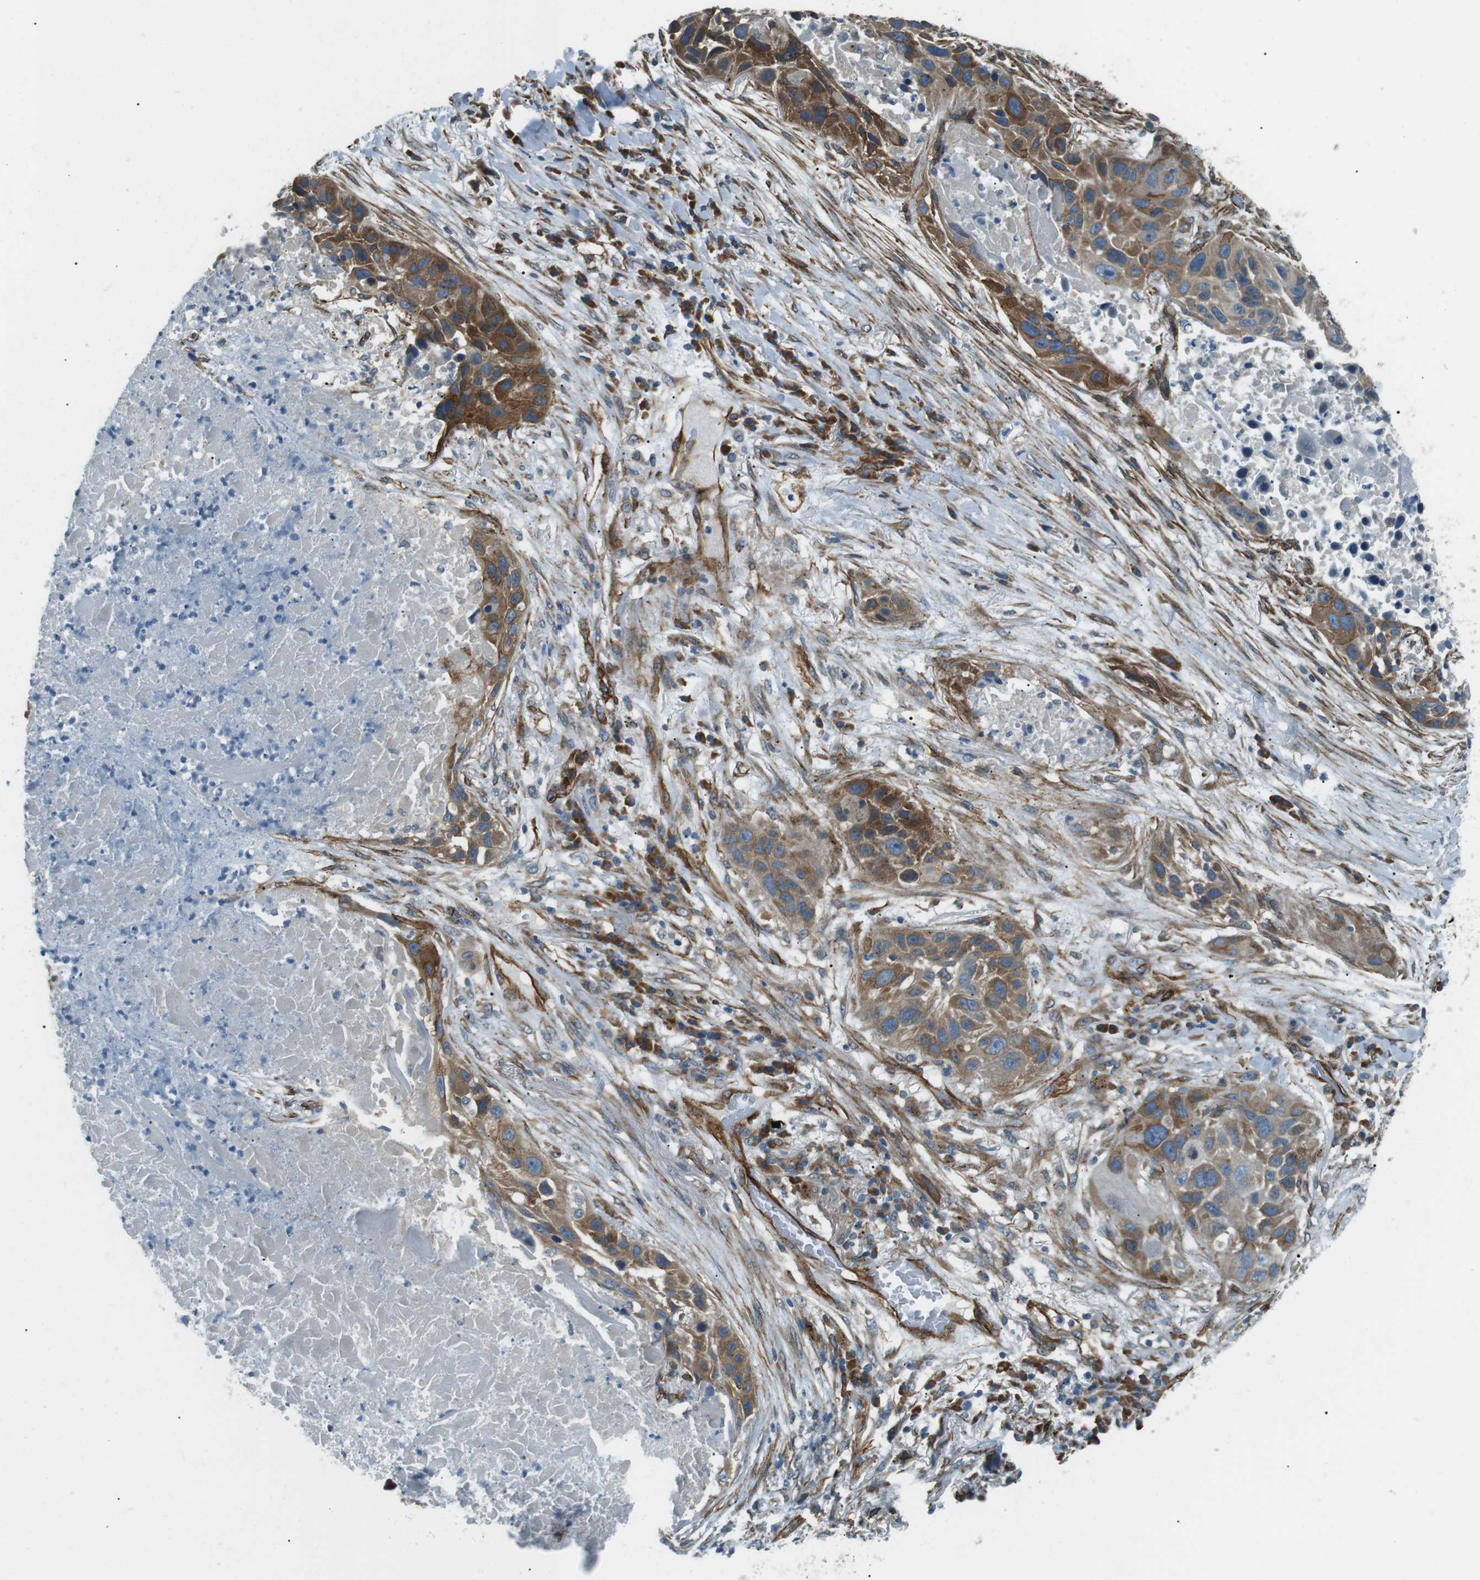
{"staining": {"intensity": "moderate", "quantity": ">75%", "location": "cytoplasmic/membranous"}, "tissue": "lung cancer", "cell_type": "Tumor cells", "image_type": "cancer", "snomed": [{"axis": "morphology", "description": "Squamous cell carcinoma, NOS"}, {"axis": "topography", "description": "Lung"}], "caption": "Lung cancer (squamous cell carcinoma) stained for a protein (brown) reveals moderate cytoplasmic/membranous positive staining in about >75% of tumor cells.", "gene": "ODR4", "patient": {"sex": "male", "age": 57}}